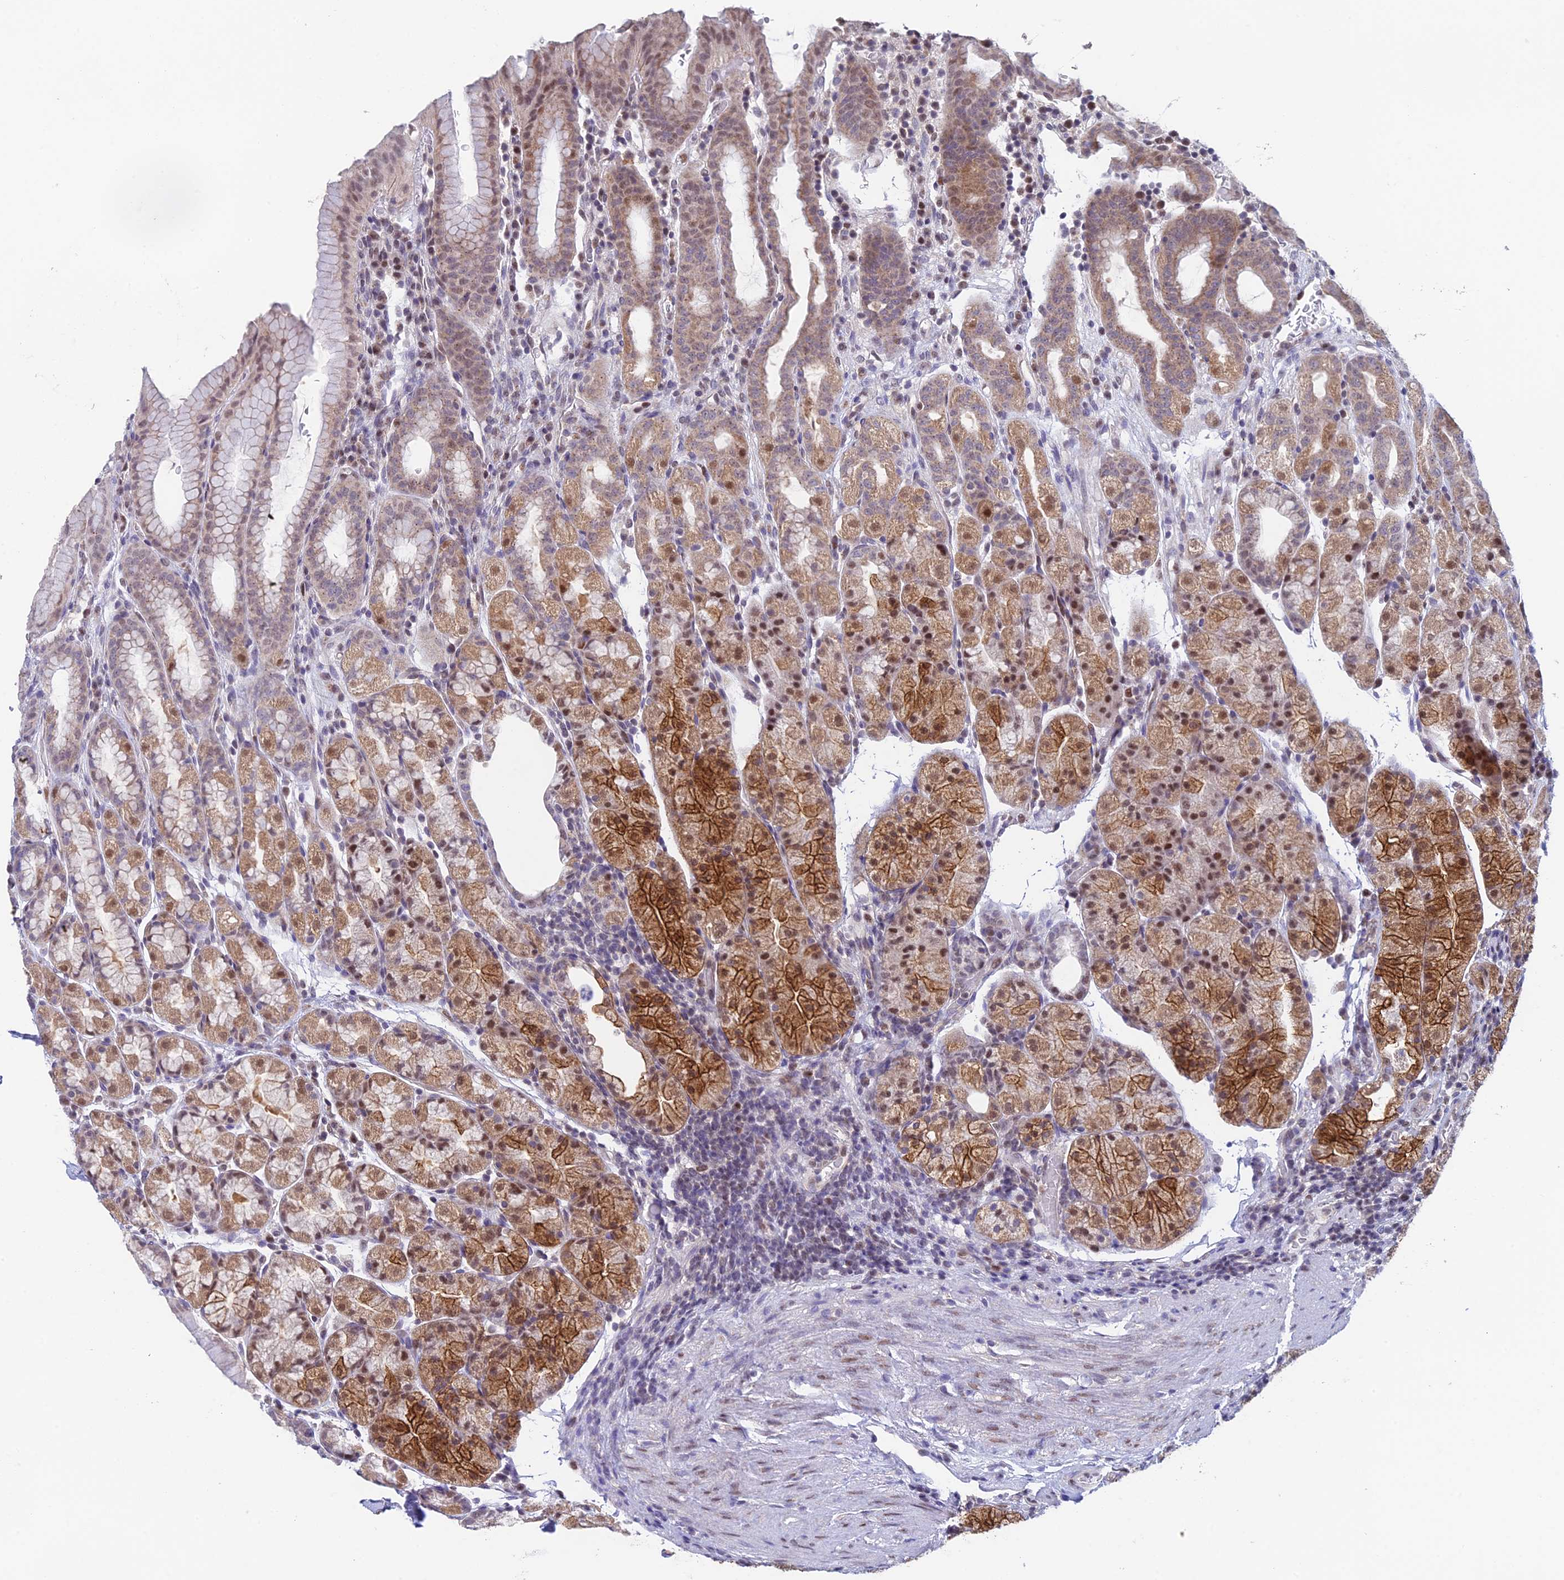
{"staining": {"intensity": "moderate", "quantity": ">75%", "location": "cytoplasmic/membranous,nuclear"}, "tissue": "stomach", "cell_type": "Glandular cells", "image_type": "normal", "snomed": [{"axis": "morphology", "description": "Normal tissue, NOS"}, {"axis": "topography", "description": "Stomach, upper"}, {"axis": "topography", "description": "Stomach, lower"}, {"axis": "topography", "description": "Small intestine"}], "caption": "High-power microscopy captured an immunohistochemistry (IHC) photomicrograph of normal stomach, revealing moderate cytoplasmic/membranous,nuclear positivity in about >75% of glandular cells.", "gene": "MRPL17", "patient": {"sex": "male", "age": 68}}